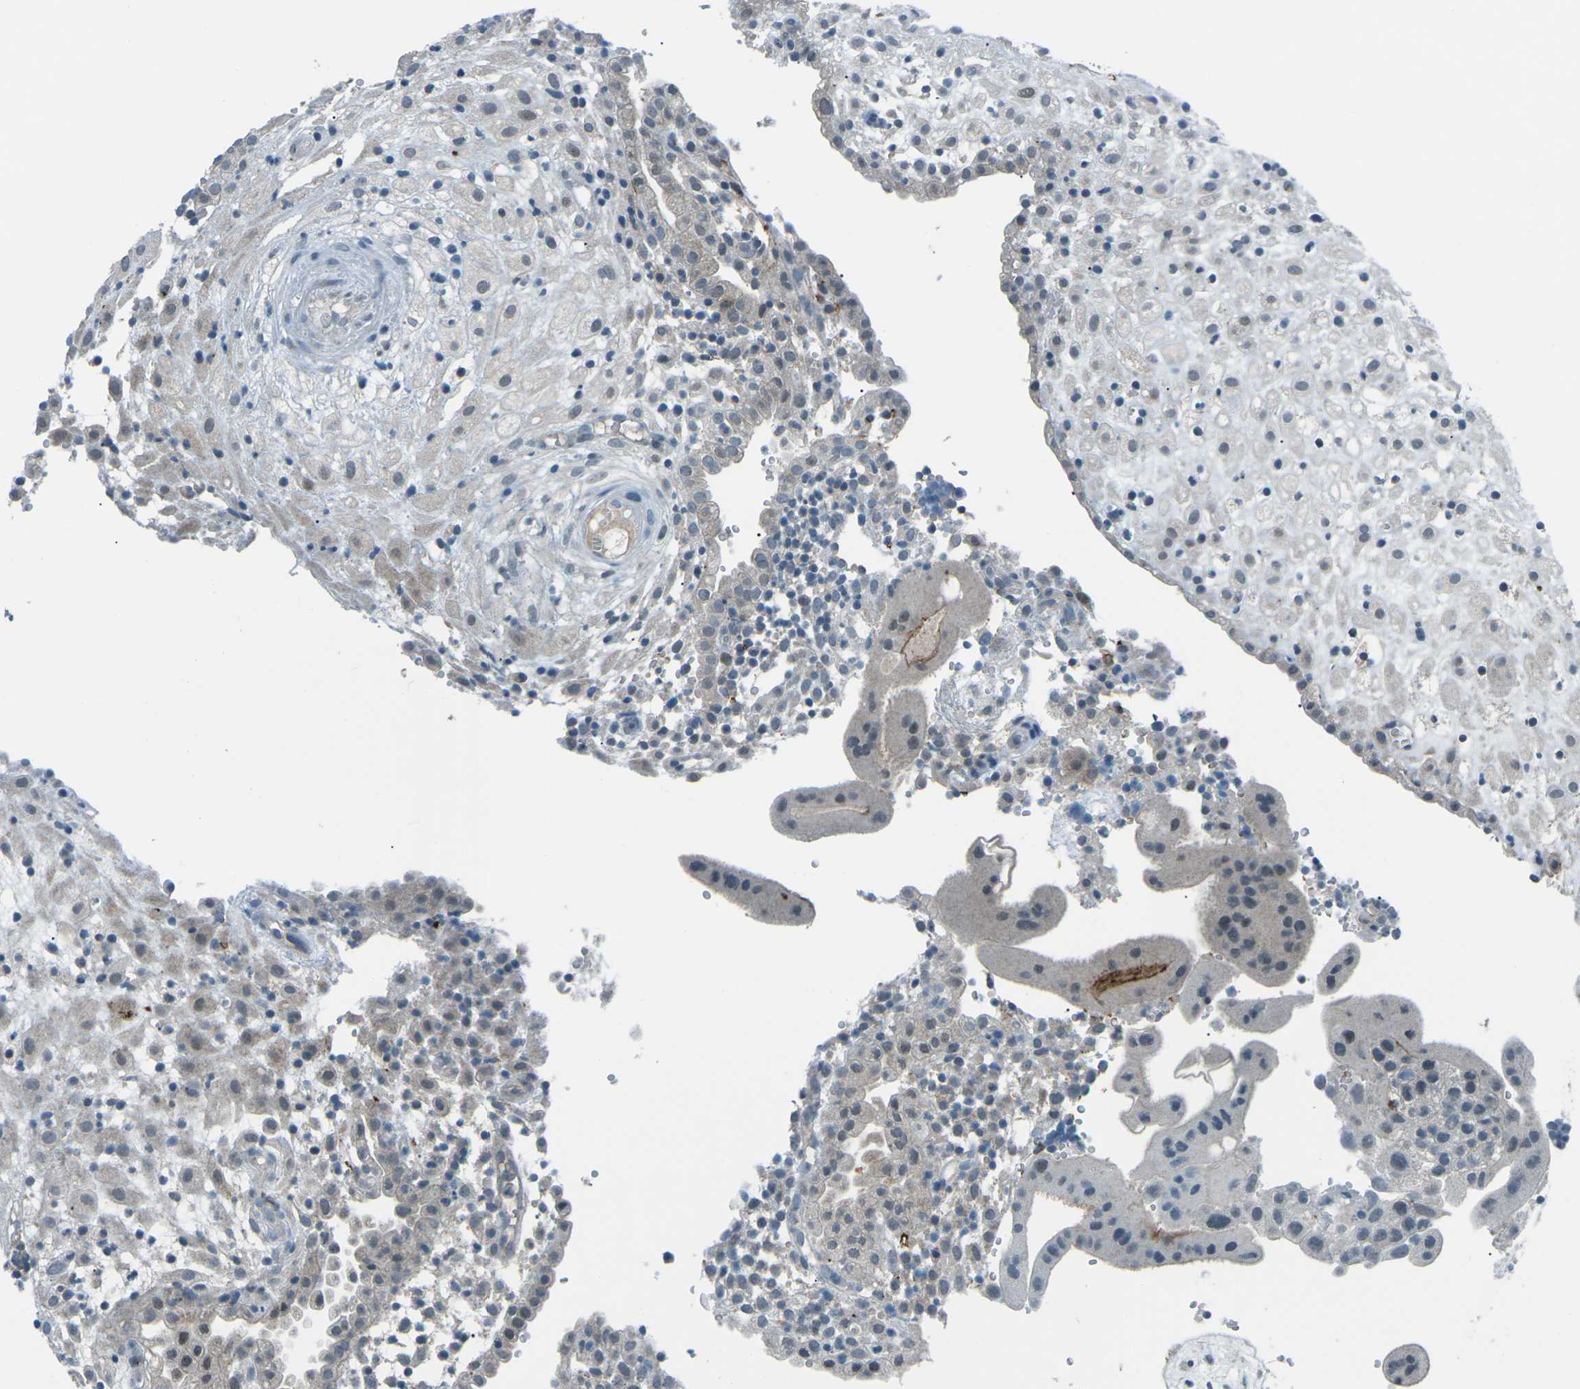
{"staining": {"intensity": "weak", "quantity": "25%-75%", "location": "cytoplasmic/membranous"}, "tissue": "placenta", "cell_type": "Decidual cells", "image_type": "normal", "snomed": [{"axis": "morphology", "description": "Normal tissue, NOS"}, {"axis": "topography", "description": "Placenta"}], "caption": "The image demonstrates a brown stain indicating the presence of a protein in the cytoplasmic/membranous of decidual cells in placenta. (Brightfield microscopy of DAB IHC at high magnification).", "gene": "PRKCA", "patient": {"sex": "female", "age": 18}}